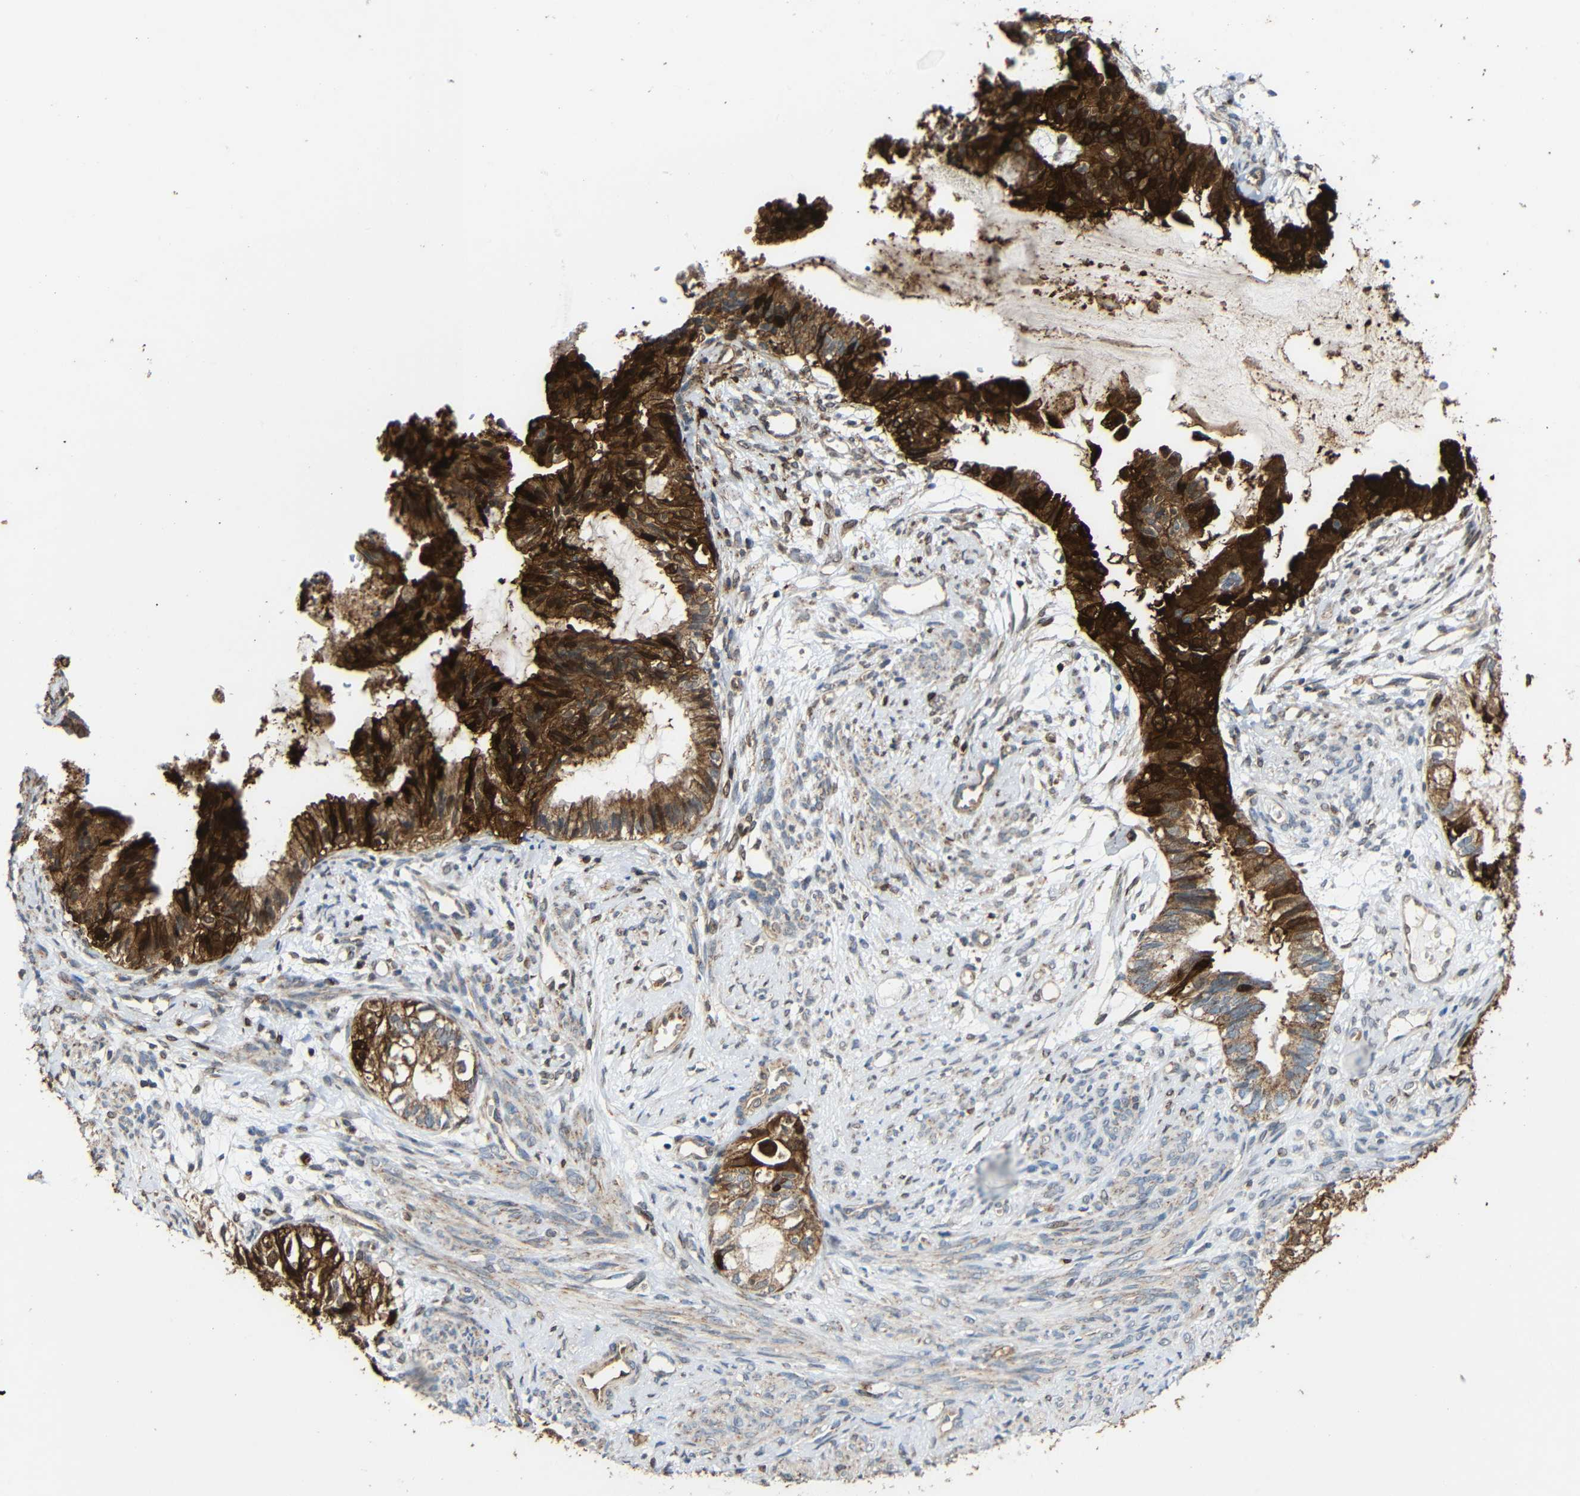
{"staining": {"intensity": "strong", "quantity": ">75%", "location": "cytoplasmic/membranous"}, "tissue": "cervical cancer", "cell_type": "Tumor cells", "image_type": "cancer", "snomed": [{"axis": "morphology", "description": "Normal tissue, NOS"}, {"axis": "morphology", "description": "Adenocarcinoma, NOS"}, {"axis": "topography", "description": "Cervix"}, {"axis": "topography", "description": "Endometrium"}], "caption": "The photomicrograph demonstrates a brown stain indicating the presence of a protein in the cytoplasmic/membranous of tumor cells in cervical adenocarcinoma.", "gene": "C1GALT1", "patient": {"sex": "female", "age": 86}}